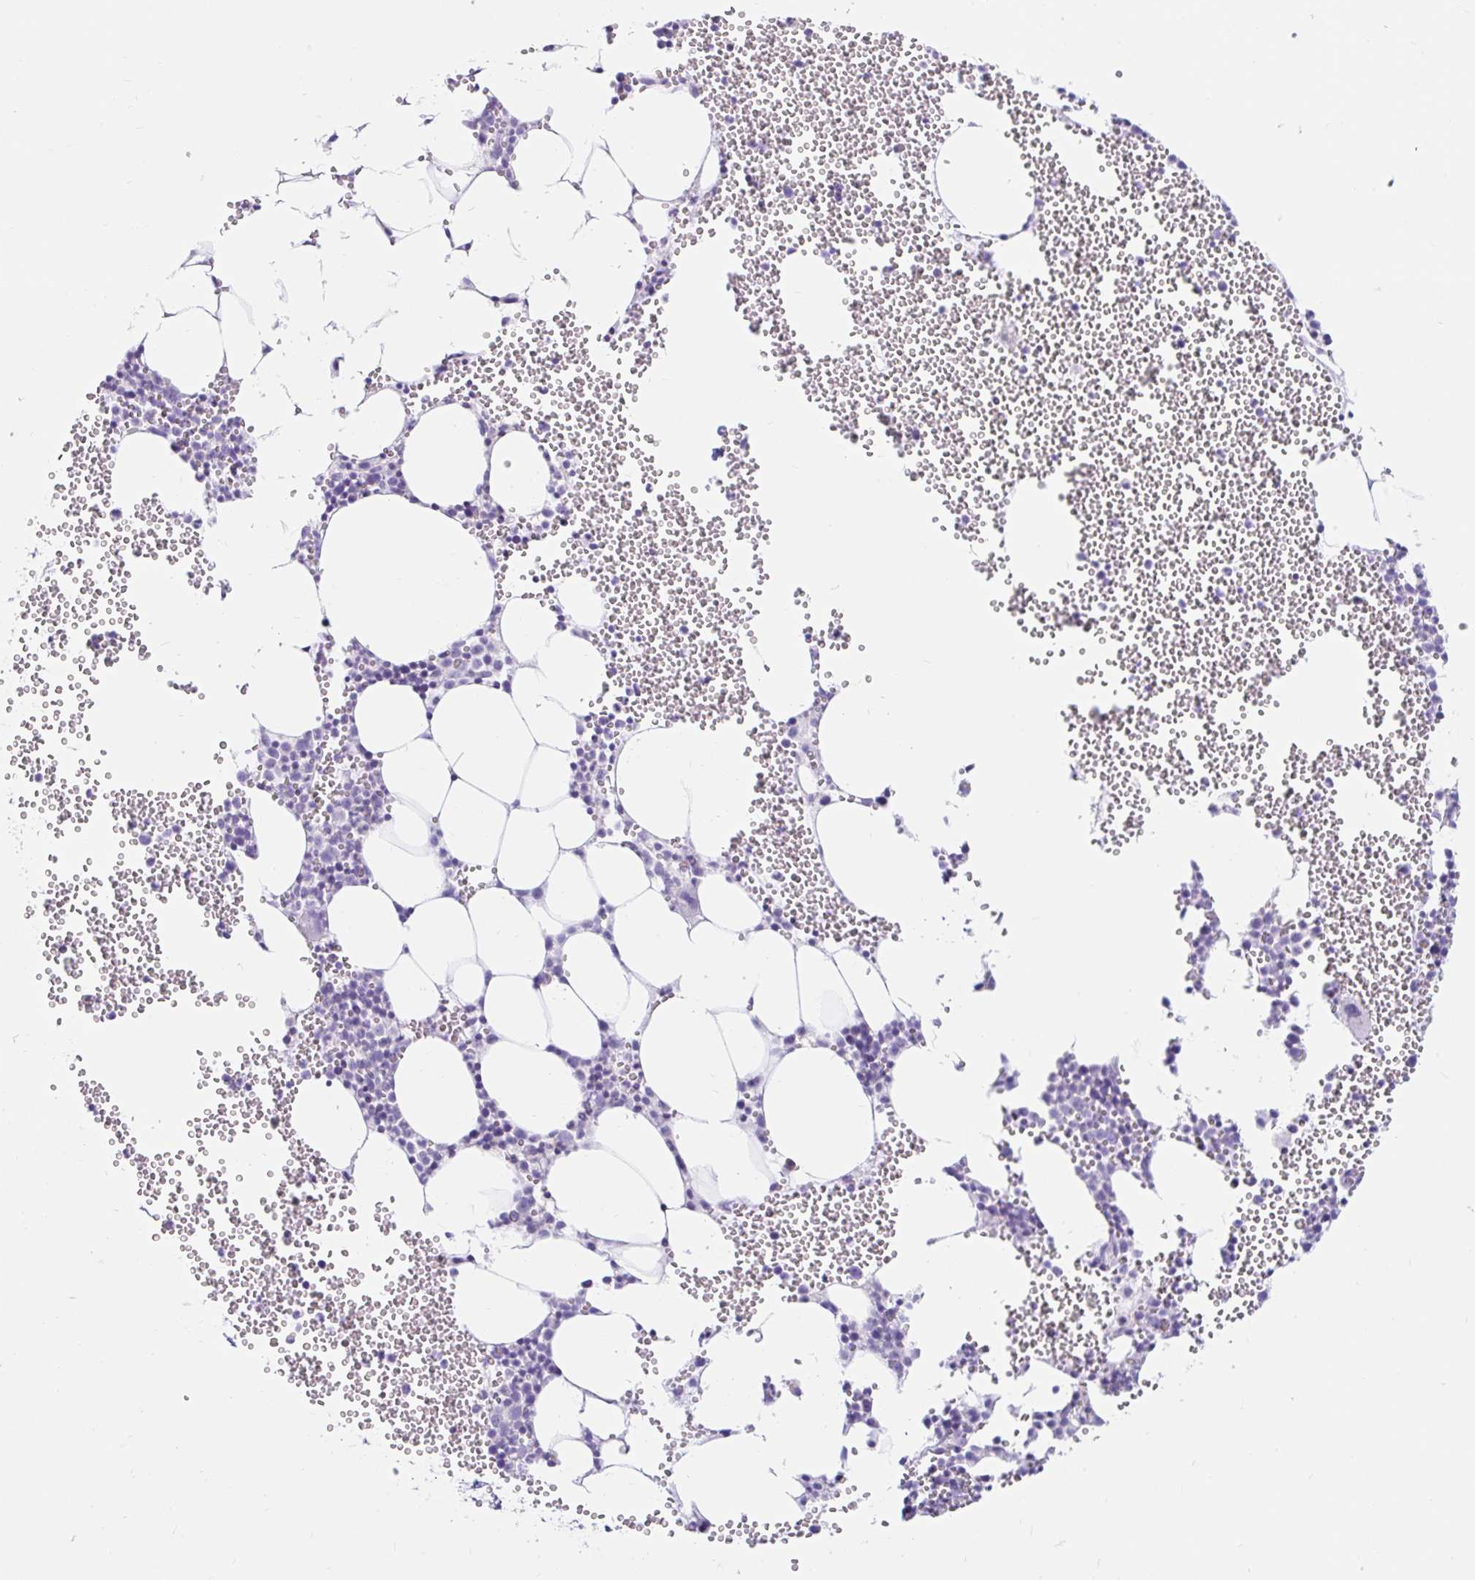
{"staining": {"intensity": "negative", "quantity": "none", "location": "none"}, "tissue": "bone marrow", "cell_type": "Hematopoietic cells", "image_type": "normal", "snomed": [{"axis": "morphology", "description": "Normal tissue, NOS"}, {"axis": "topography", "description": "Bone marrow"}], "caption": "Immunohistochemistry (IHC) photomicrograph of unremarkable bone marrow: human bone marrow stained with DAB (3,3'-diaminobenzidine) reveals no significant protein expression in hematopoietic cells.", "gene": "BEST1", "patient": {"sex": "female", "age": 80}}